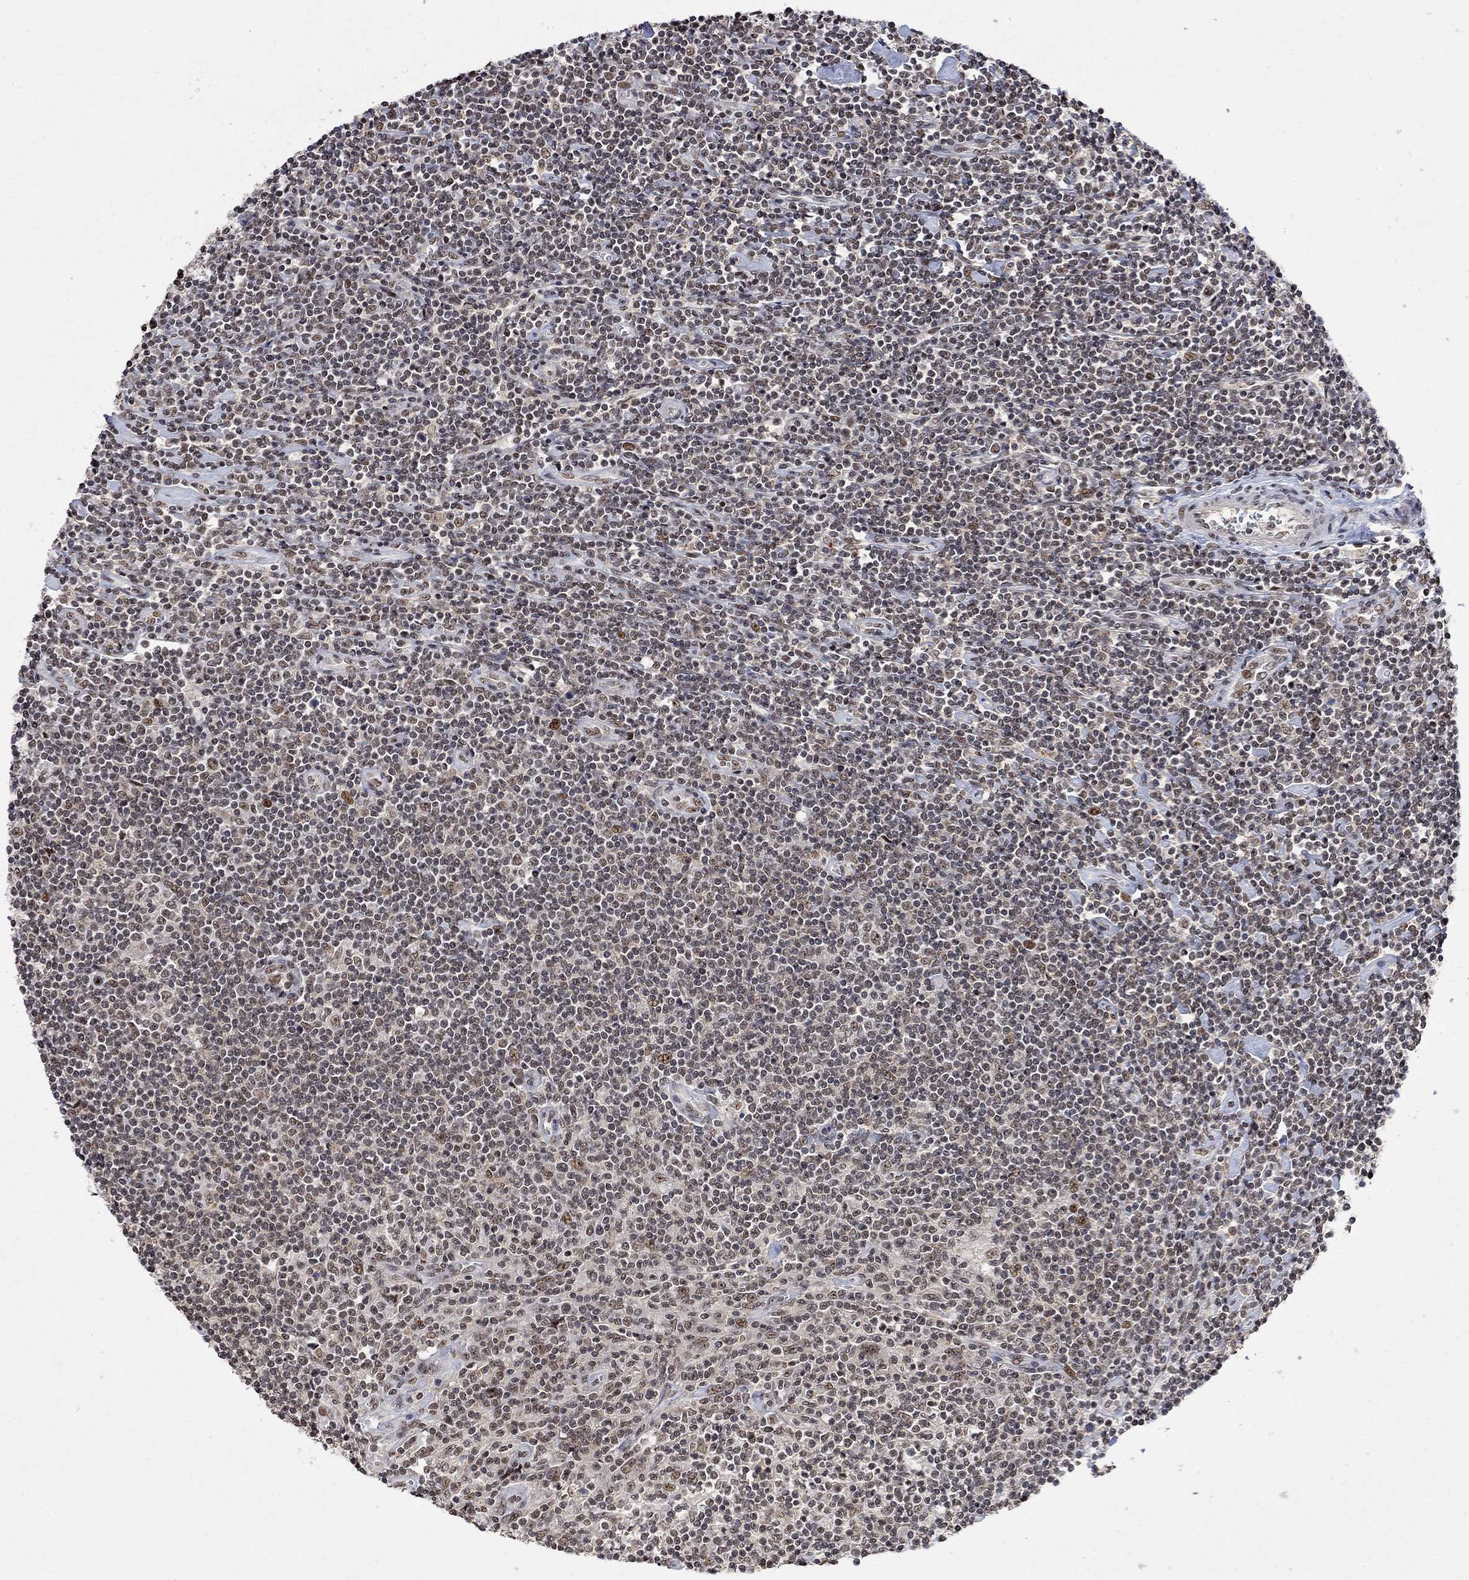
{"staining": {"intensity": "moderate", "quantity": ">75%", "location": "nuclear"}, "tissue": "lymphoma", "cell_type": "Tumor cells", "image_type": "cancer", "snomed": [{"axis": "morphology", "description": "Hodgkin's disease, NOS"}, {"axis": "topography", "description": "Lymph node"}], "caption": "Lymphoma stained with DAB immunohistochemistry reveals medium levels of moderate nuclear staining in about >75% of tumor cells. (DAB (3,3'-diaminobenzidine) IHC with brightfield microscopy, high magnification).", "gene": "E4F1", "patient": {"sex": "male", "age": 40}}